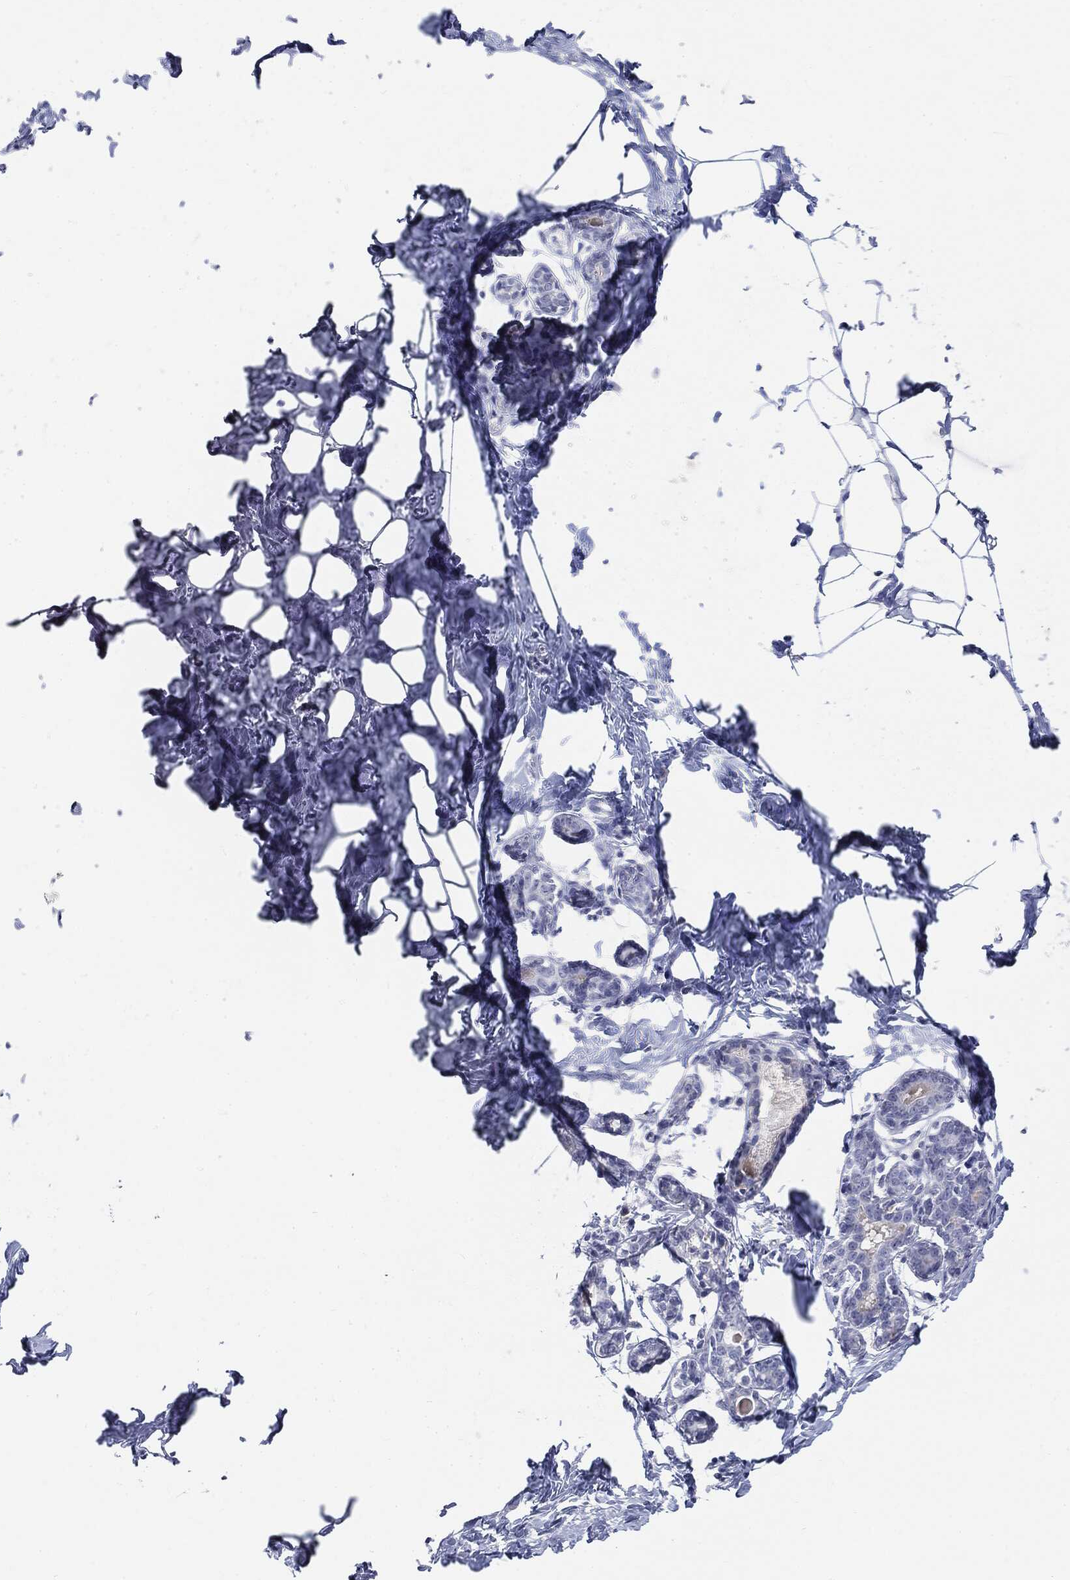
{"staining": {"intensity": "negative", "quantity": "none", "location": "none"}, "tissue": "breast", "cell_type": "Adipocytes", "image_type": "normal", "snomed": [{"axis": "morphology", "description": "Normal tissue, NOS"}, {"axis": "morphology", "description": "Lobular carcinoma, in situ"}, {"axis": "topography", "description": "Breast"}], "caption": "Immunohistochemistry (IHC) image of normal breast: human breast stained with DAB shows no significant protein positivity in adipocytes. (DAB immunohistochemistry (IHC) visualized using brightfield microscopy, high magnification).", "gene": "CGB1", "patient": {"sex": "female", "age": 35}}